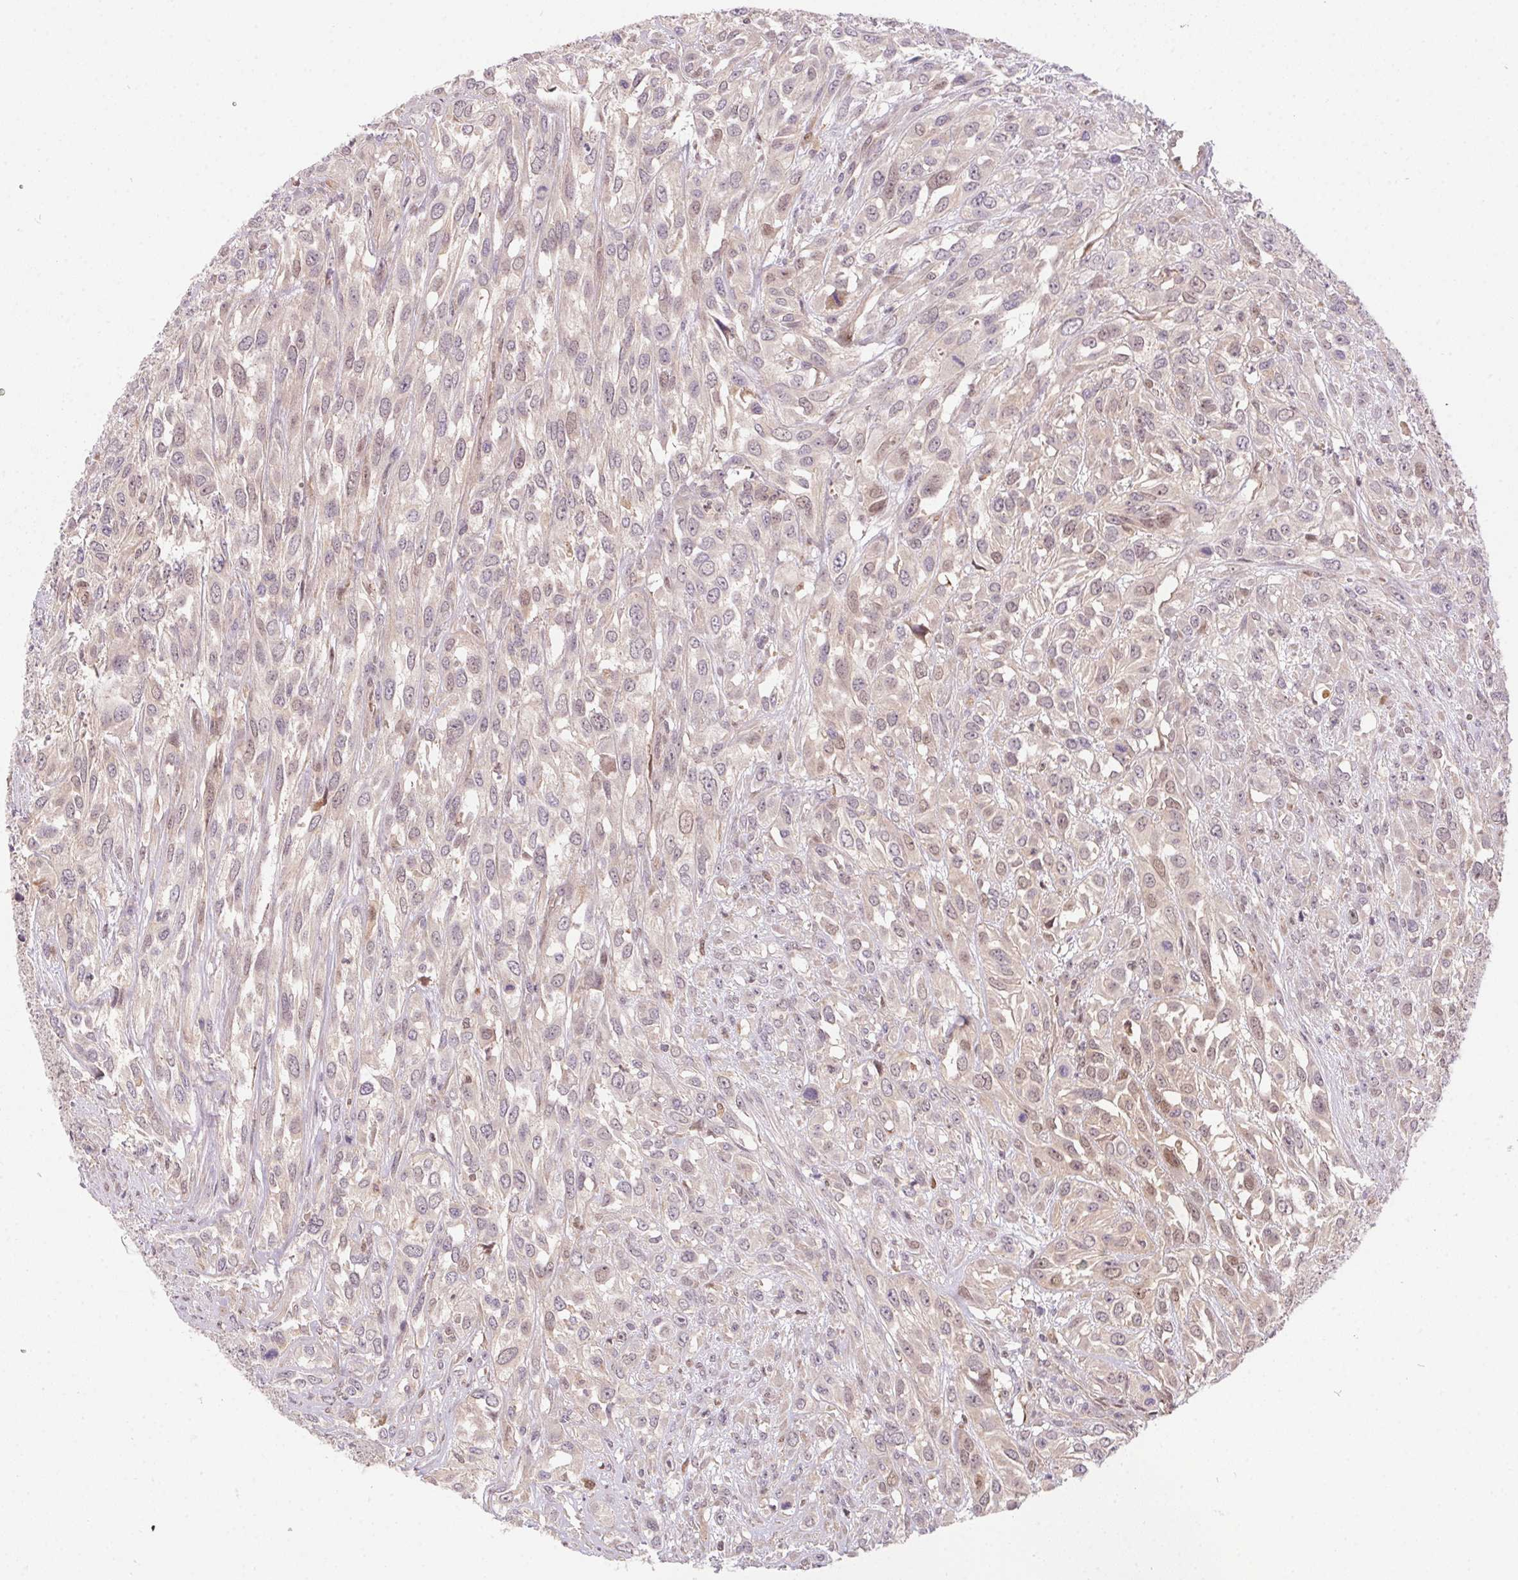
{"staining": {"intensity": "weak", "quantity": "<25%", "location": "nuclear"}, "tissue": "urothelial cancer", "cell_type": "Tumor cells", "image_type": "cancer", "snomed": [{"axis": "morphology", "description": "Urothelial carcinoma, High grade"}, {"axis": "topography", "description": "Urinary bladder"}], "caption": "Immunohistochemistry (IHC) of urothelial cancer displays no expression in tumor cells.", "gene": "NUDT16", "patient": {"sex": "male", "age": 67}}